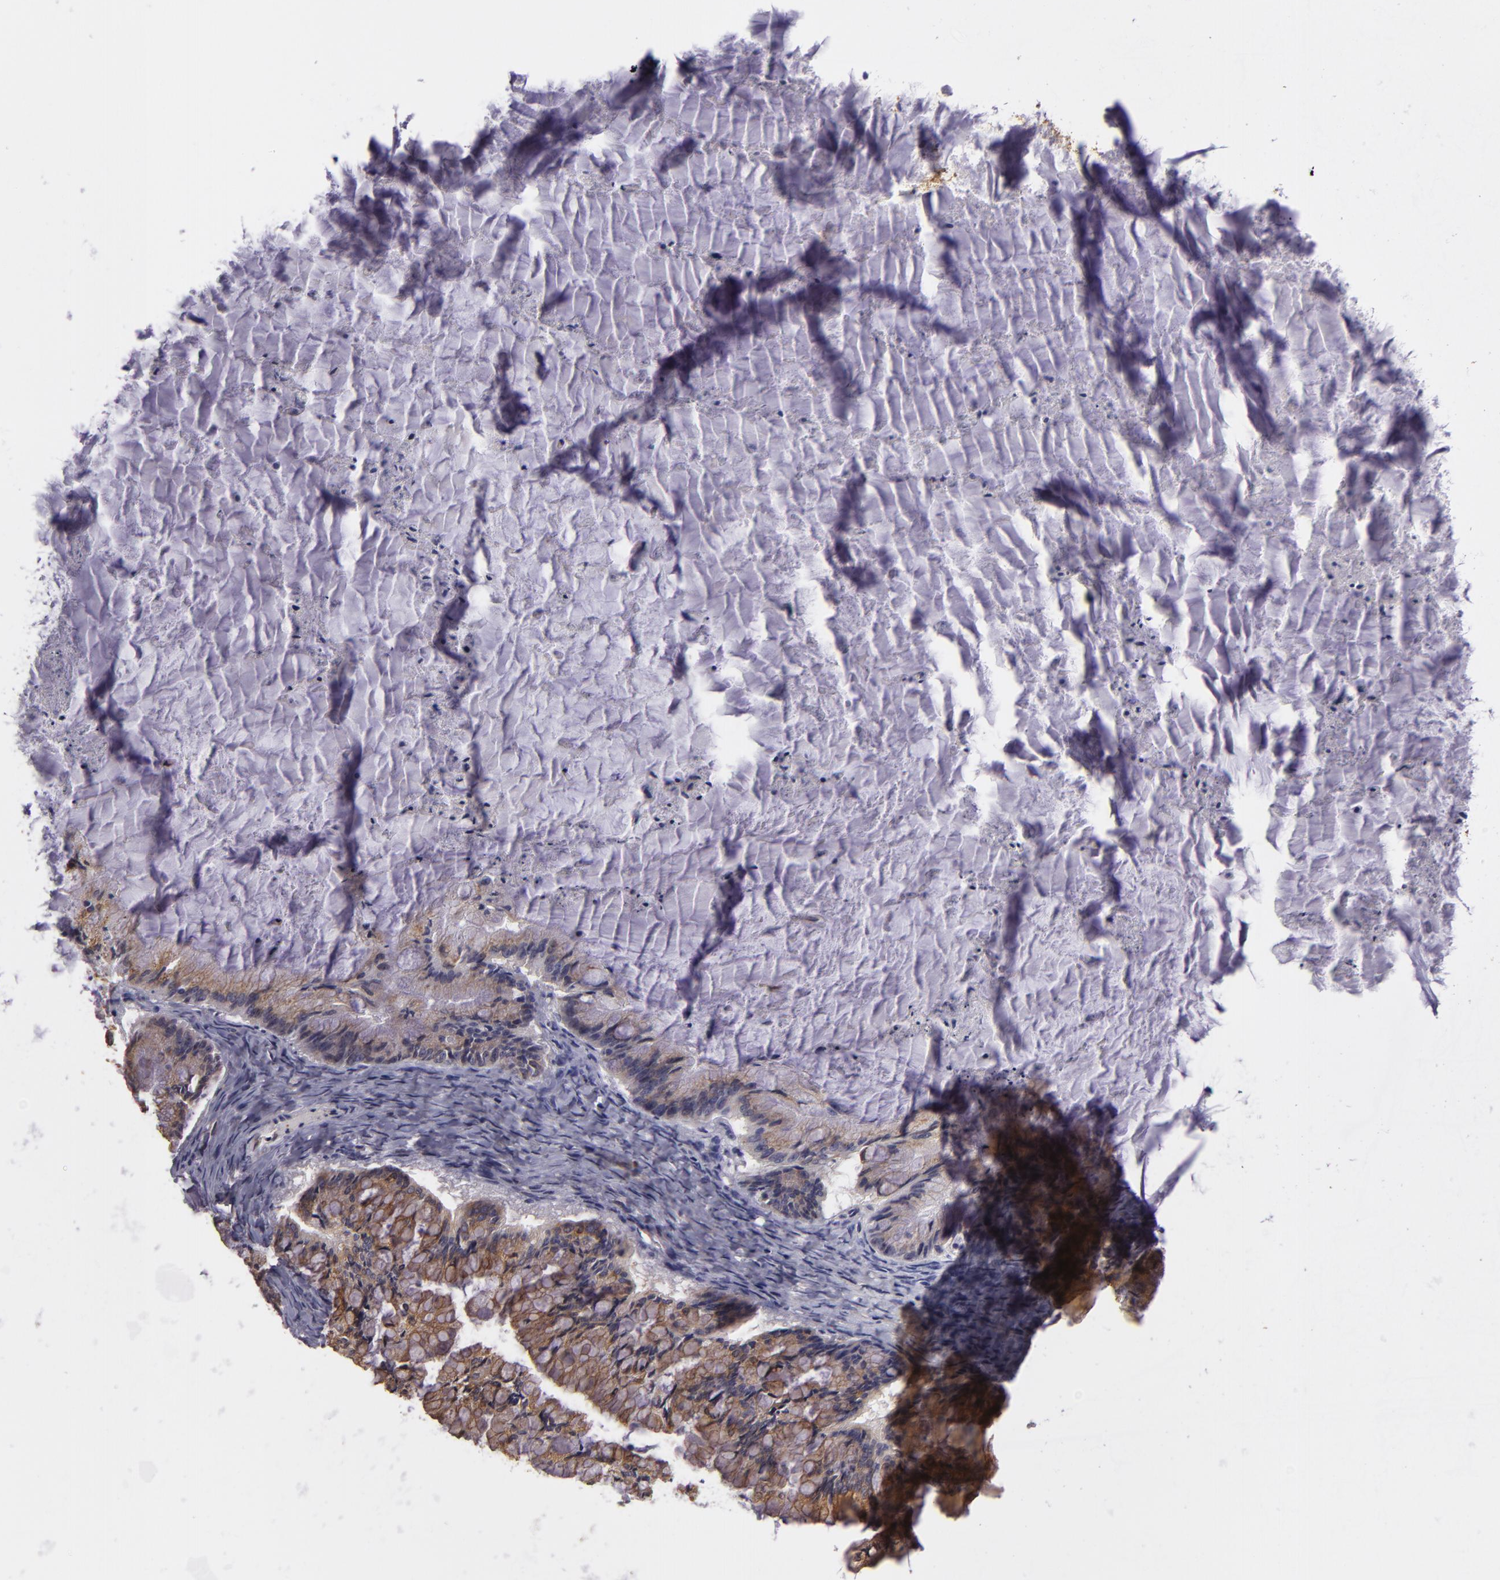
{"staining": {"intensity": "moderate", "quantity": "25%-75%", "location": "cytoplasmic/membranous"}, "tissue": "ovarian cancer", "cell_type": "Tumor cells", "image_type": "cancer", "snomed": [{"axis": "morphology", "description": "Cystadenocarcinoma, mucinous, NOS"}, {"axis": "topography", "description": "Ovary"}], "caption": "An image showing moderate cytoplasmic/membranous staining in approximately 25%-75% of tumor cells in ovarian cancer (mucinous cystadenocarcinoma), as visualized by brown immunohistochemical staining.", "gene": "SYTL4", "patient": {"sex": "female", "age": 57}}